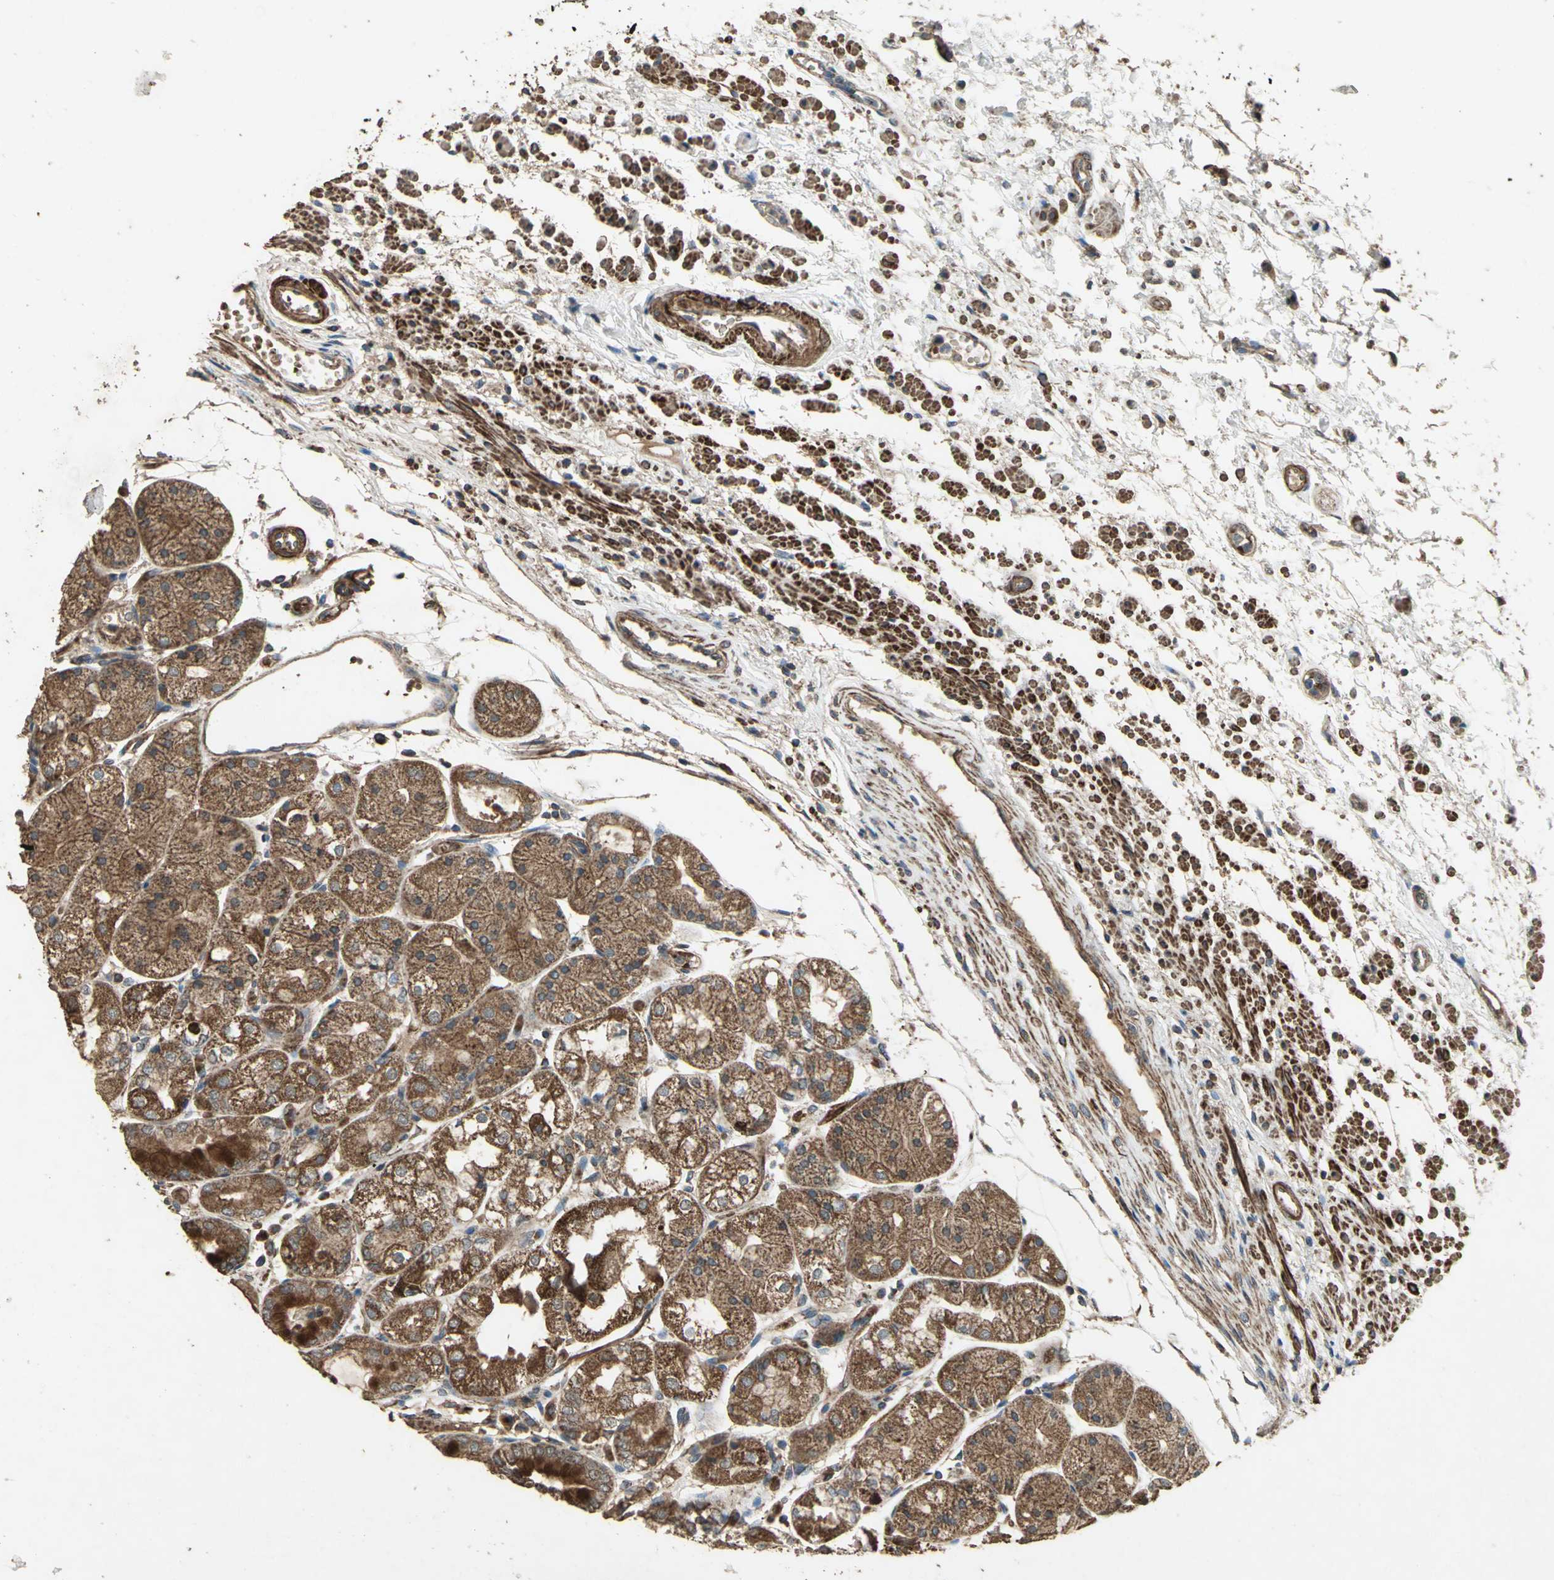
{"staining": {"intensity": "strong", "quantity": ">75%", "location": "cytoplasmic/membranous"}, "tissue": "stomach", "cell_type": "Glandular cells", "image_type": "normal", "snomed": [{"axis": "morphology", "description": "Normal tissue, NOS"}, {"axis": "topography", "description": "Stomach, upper"}], "caption": "Stomach stained for a protein (brown) demonstrates strong cytoplasmic/membranous positive positivity in approximately >75% of glandular cells.", "gene": "POLRMT", "patient": {"sex": "male", "age": 72}}